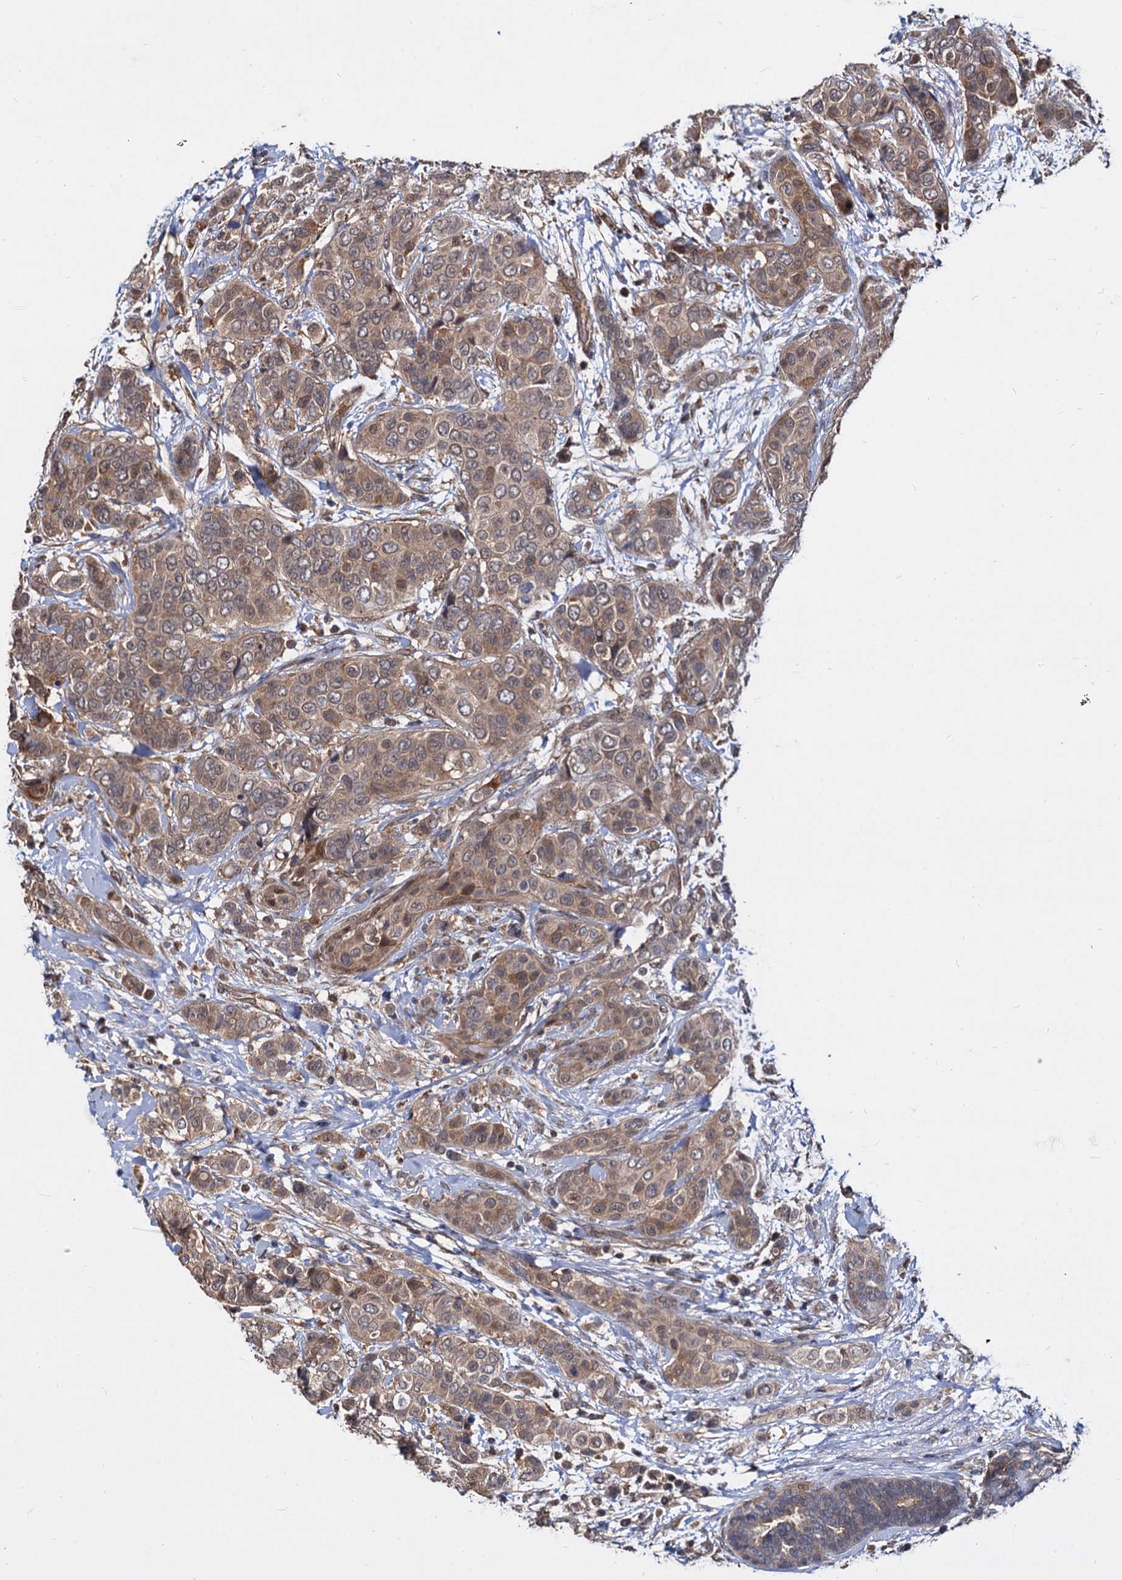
{"staining": {"intensity": "weak", "quantity": ">75%", "location": "cytoplasmic/membranous"}, "tissue": "breast cancer", "cell_type": "Tumor cells", "image_type": "cancer", "snomed": [{"axis": "morphology", "description": "Lobular carcinoma"}, {"axis": "topography", "description": "Breast"}], "caption": "Immunohistochemistry staining of breast cancer (lobular carcinoma), which demonstrates low levels of weak cytoplasmic/membranous positivity in approximately >75% of tumor cells indicating weak cytoplasmic/membranous protein expression. The staining was performed using DAB (brown) for protein detection and nuclei were counterstained in hematoxylin (blue).", "gene": "PSMD4", "patient": {"sex": "female", "age": 51}}